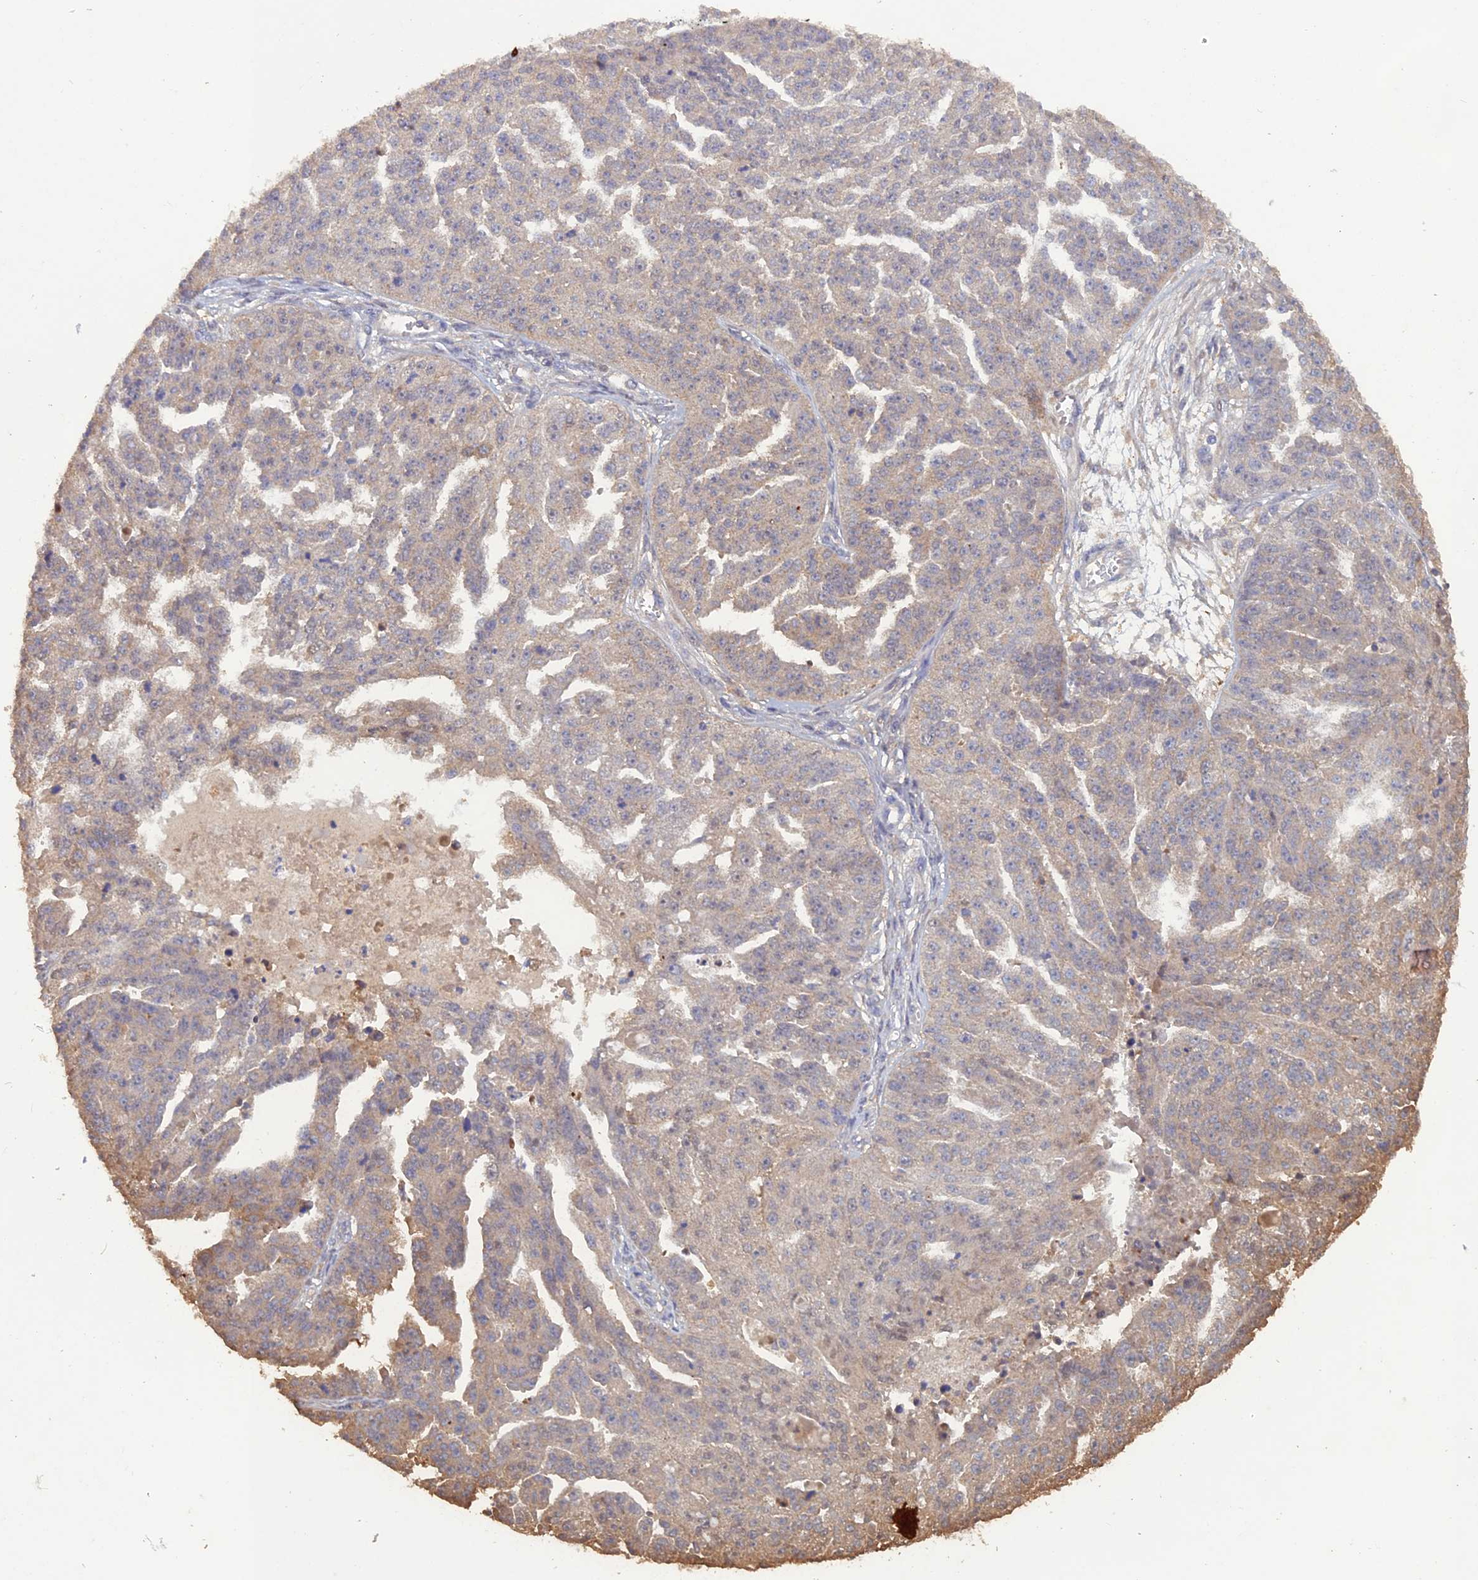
{"staining": {"intensity": "weak", "quantity": "25%-75%", "location": "cytoplasmic/membranous"}, "tissue": "ovarian cancer", "cell_type": "Tumor cells", "image_type": "cancer", "snomed": [{"axis": "morphology", "description": "Cystadenocarcinoma, serous, NOS"}, {"axis": "topography", "description": "Ovary"}], "caption": "Ovarian cancer (serous cystadenocarcinoma) tissue displays weak cytoplasmic/membranous staining in approximately 25%-75% of tumor cells, visualized by immunohistochemistry. (DAB (3,3'-diaminobenzidine) IHC, brown staining for protein, blue staining for nuclei).", "gene": "BLVRA", "patient": {"sex": "female", "age": 58}}